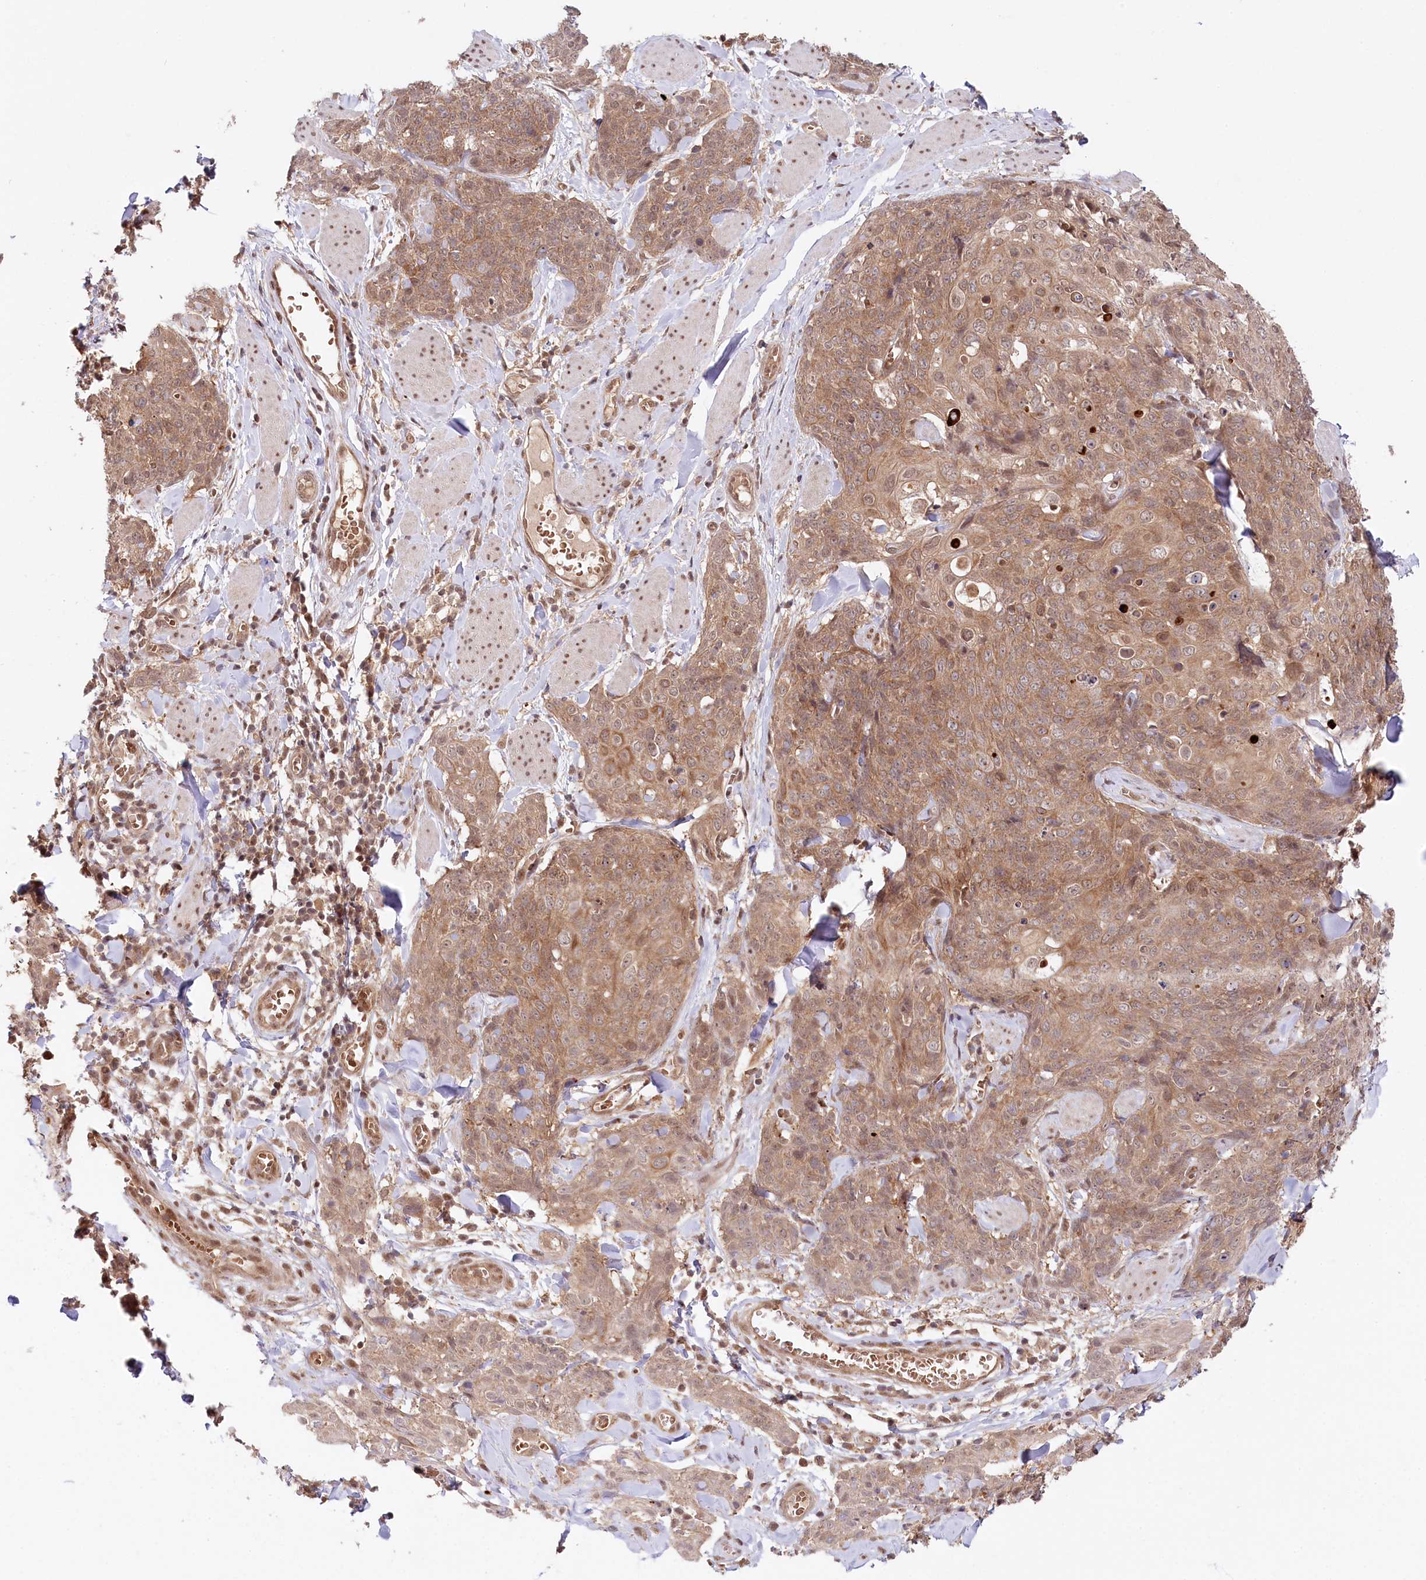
{"staining": {"intensity": "moderate", "quantity": ">75%", "location": "cytoplasmic/membranous,nuclear"}, "tissue": "skin cancer", "cell_type": "Tumor cells", "image_type": "cancer", "snomed": [{"axis": "morphology", "description": "Squamous cell carcinoma, NOS"}, {"axis": "topography", "description": "Skin"}, {"axis": "topography", "description": "Vulva"}], "caption": "This is an image of IHC staining of skin squamous cell carcinoma, which shows moderate staining in the cytoplasmic/membranous and nuclear of tumor cells.", "gene": "CCDC65", "patient": {"sex": "female", "age": 85}}